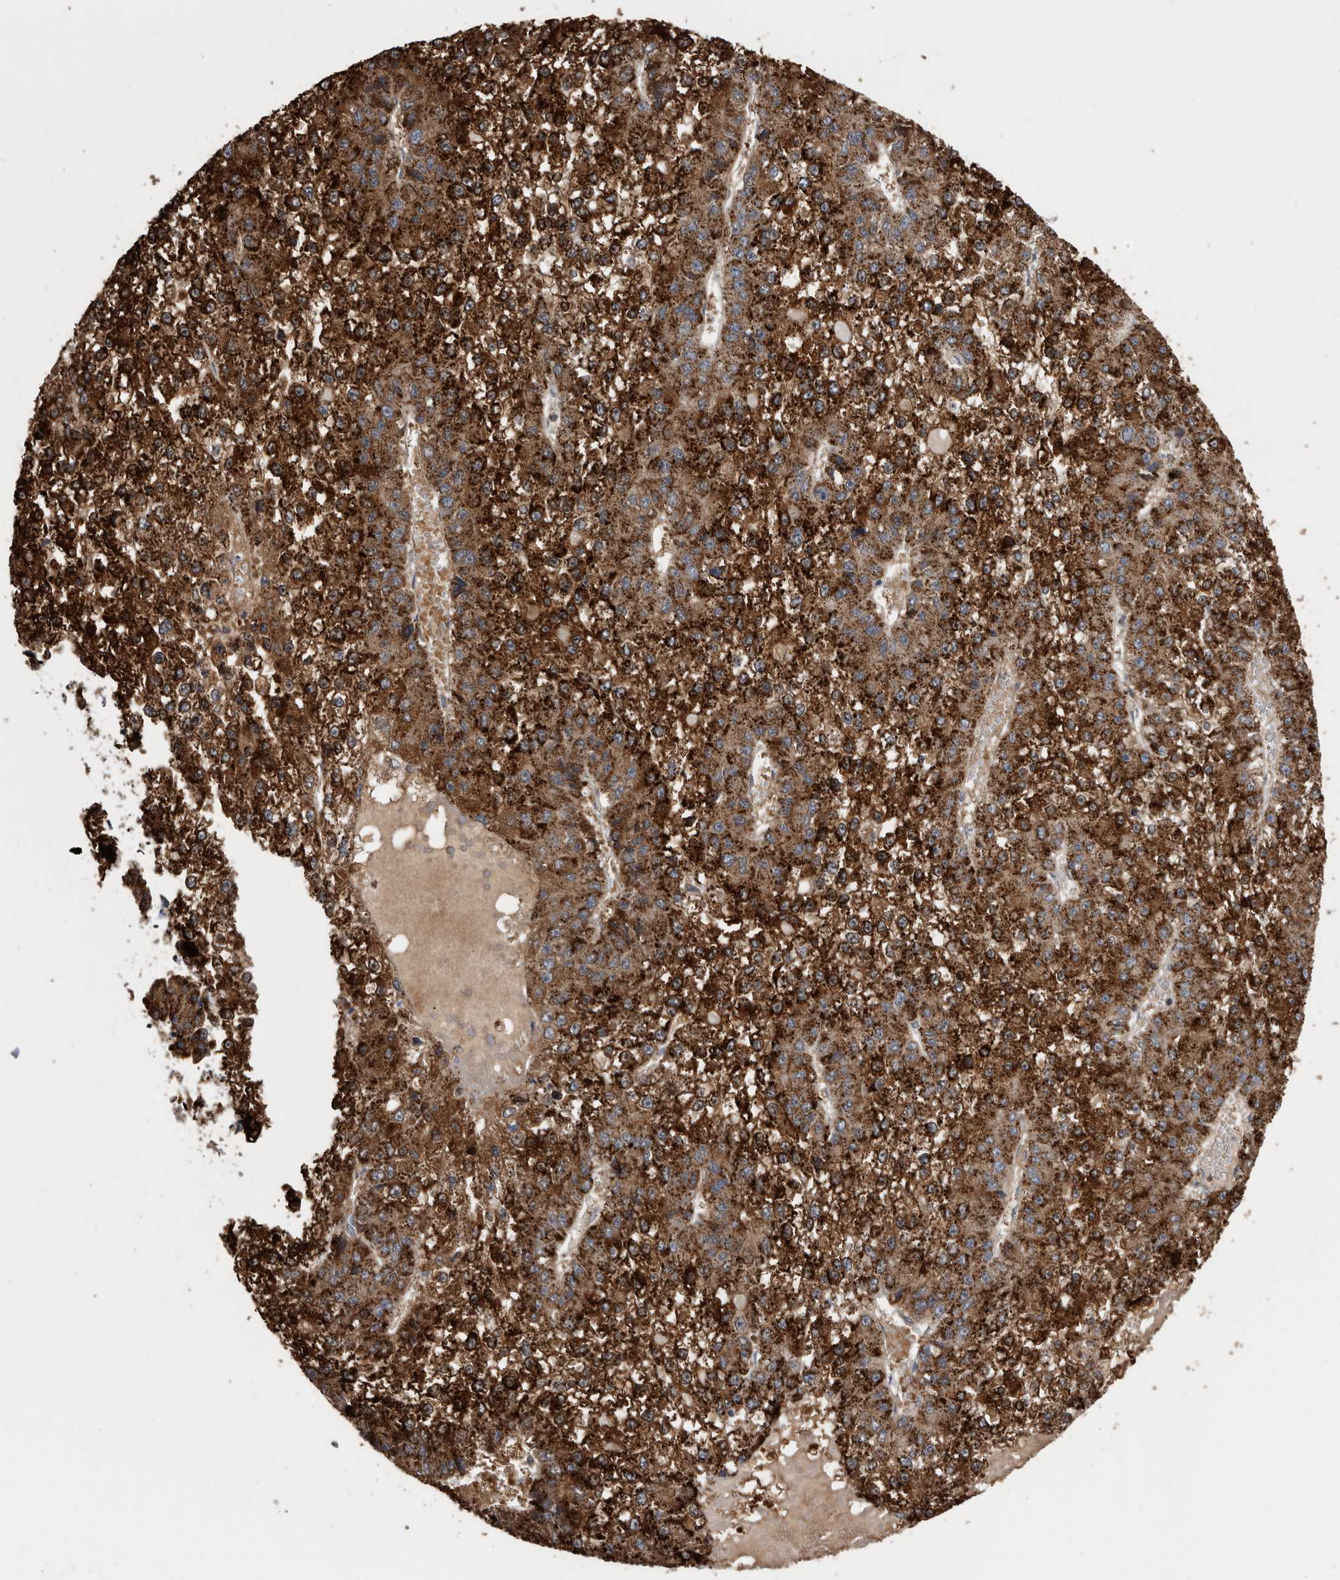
{"staining": {"intensity": "strong", "quantity": ">75%", "location": "cytoplasmic/membranous"}, "tissue": "liver cancer", "cell_type": "Tumor cells", "image_type": "cancer", "snomed": [{"axis": "morphology", "description": "Carcinoma, Hepatocellular, NOS"}, {"axis": "topography", "description": "Liver"}], "caption": "Immunohistochemistry micrograph of neoplastic tissue: human liver cancer (hepatocellular carcinoma) stained using IHC demonstrates high levels of strong protein expression localized specifically in the cytoplasmic/membranous of tumor cells, appearing as a cytoplasmic/membranous brown color.", "gene": "CRISPLD2", "patient": {"sex": "female", "age": 73}}